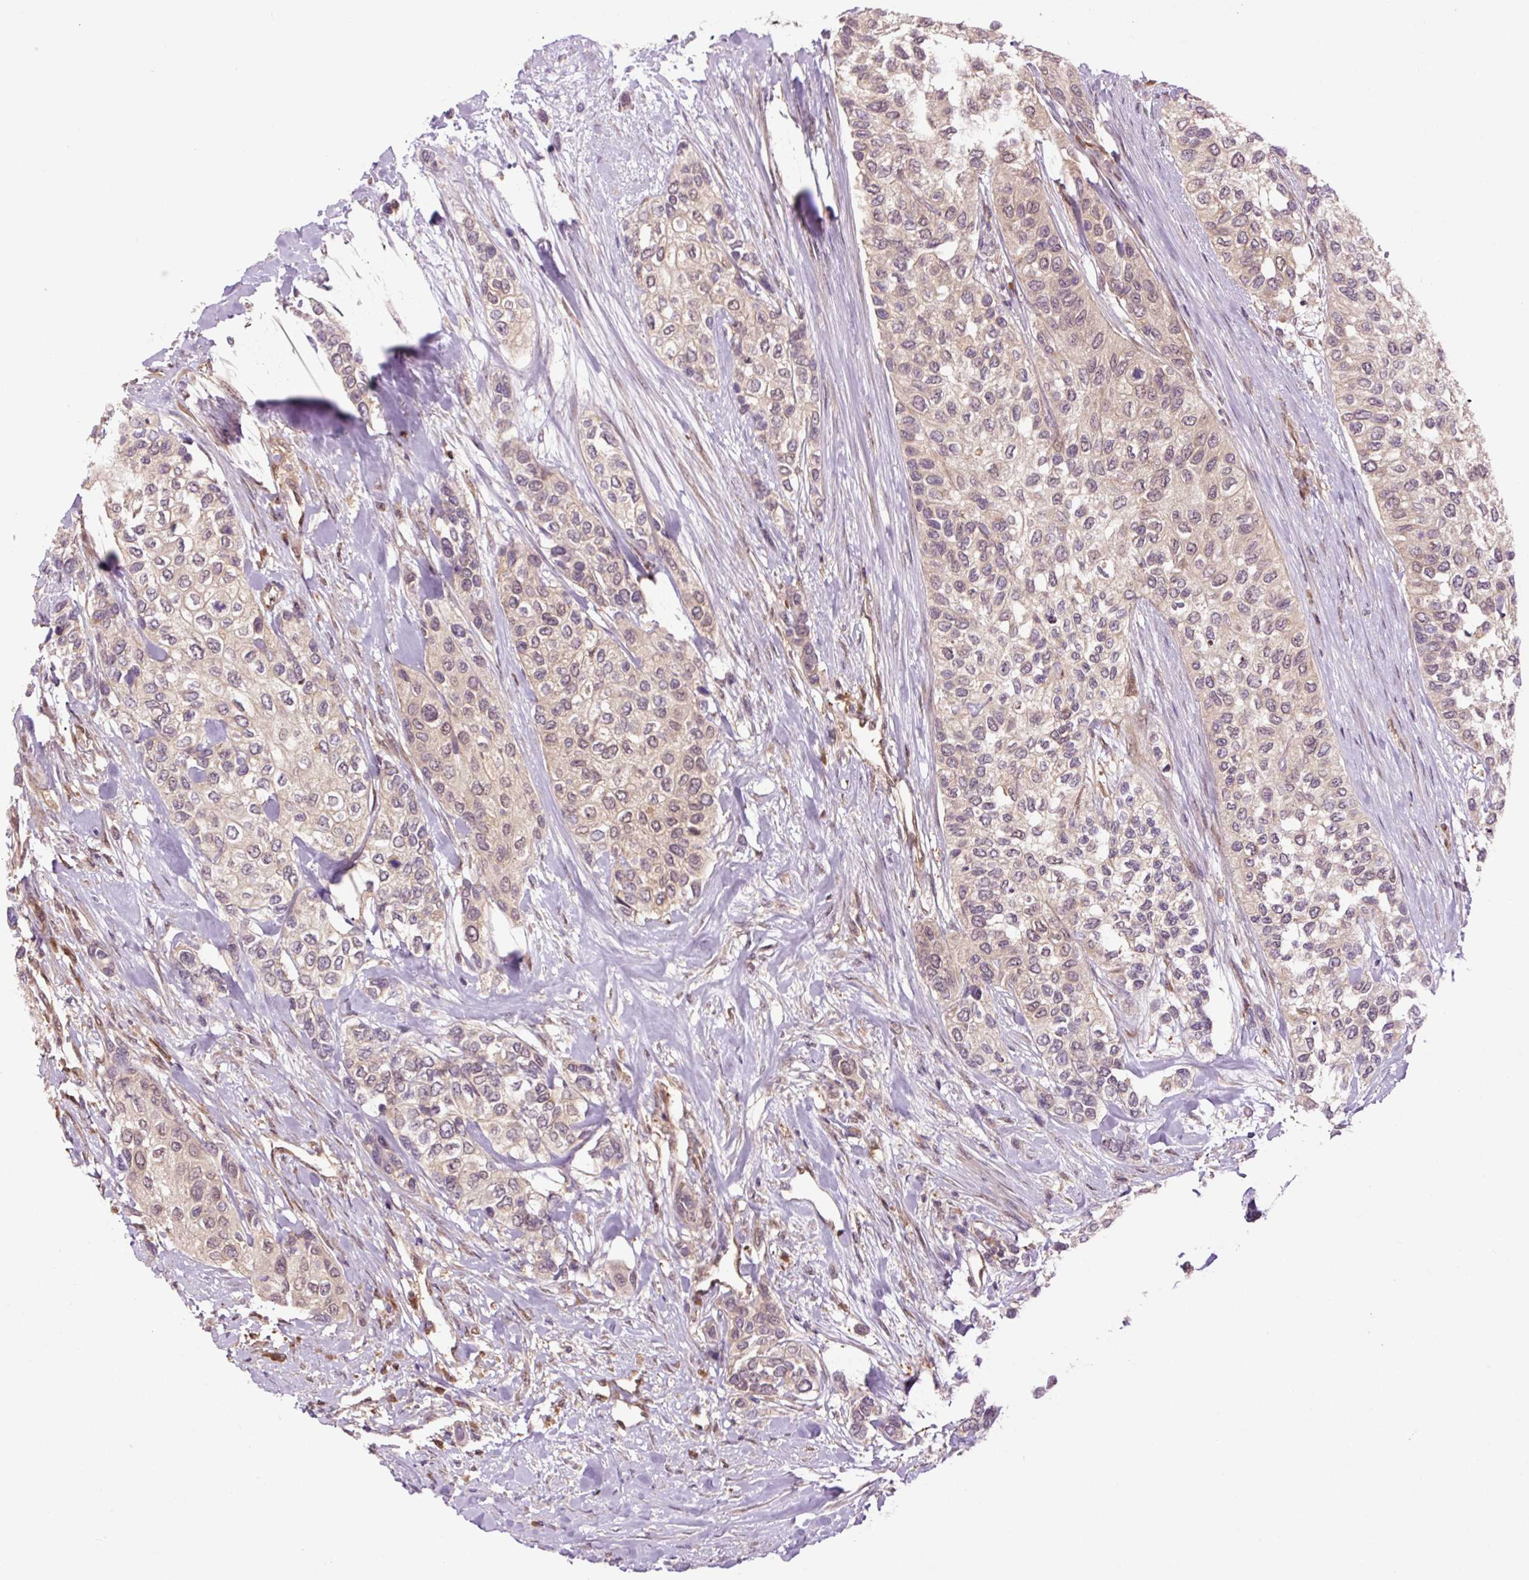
{"staining": {"intensity": "weak", "quantity": "<25%", "location": "cytoplasmic/membranous,nuclear"}, "tissue": "urothelial cancer", "cell_type": "Tumor cells", "image_type": "cancer", "snomed": [{"axis": "morphology", "description": "Normal tissue, NOS"}, {"axis": "morphology", "description": "Urothelial carcinoma, High grade"}, {"axis": "topography", "description": "Vascular tissue"}, {"axis": "topography", "description": "Urinary bladder"}], "caption": "The histopathology image displays no staining of tumor cells in urothelial cancer. (DAB immunohistochemistry, high magnification).", "gene": "TPT1", "patient": {"sex": "female", "age": 56}}